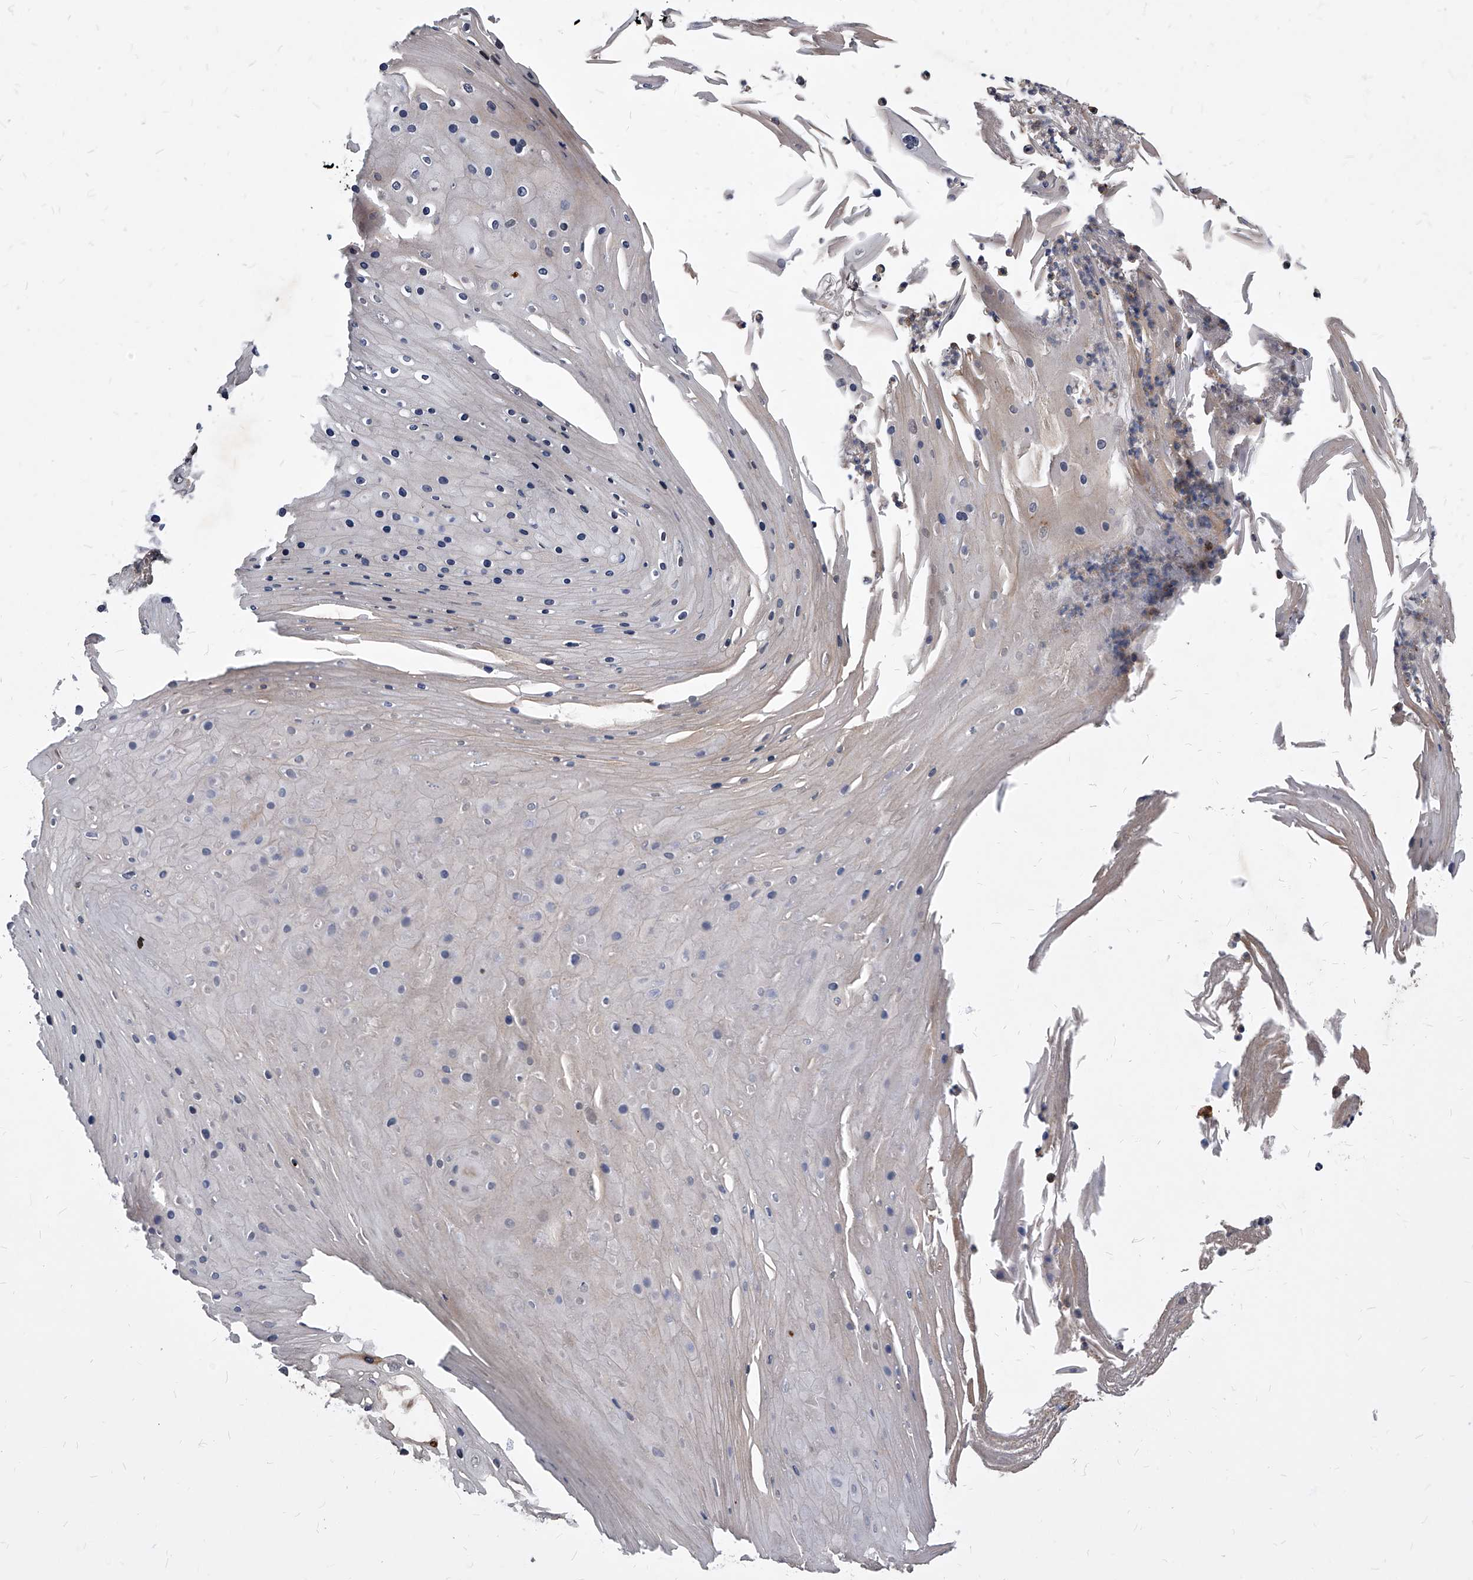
{"staining": {"intensity": "weak", "quantity": "<25%", "location": "cytoplasmic/membranous"}, "tissue": "skin cancer", "cell_type": "Tumor cells", "image_type": "cancer", "snomed": [{"axis": "morphology", "description": "Squamous cell carcinoma, NOS"}, {"axis": "topography", "description": "Skin"}], "caption": "The immunohistochemistry (IHC) histopathology image has no significant positivity in tumor cells of skin cancer (squamous cell carcinoma) tissue.", "gene": "SOBP", "patient": {"sex": "female", "age": 88}}